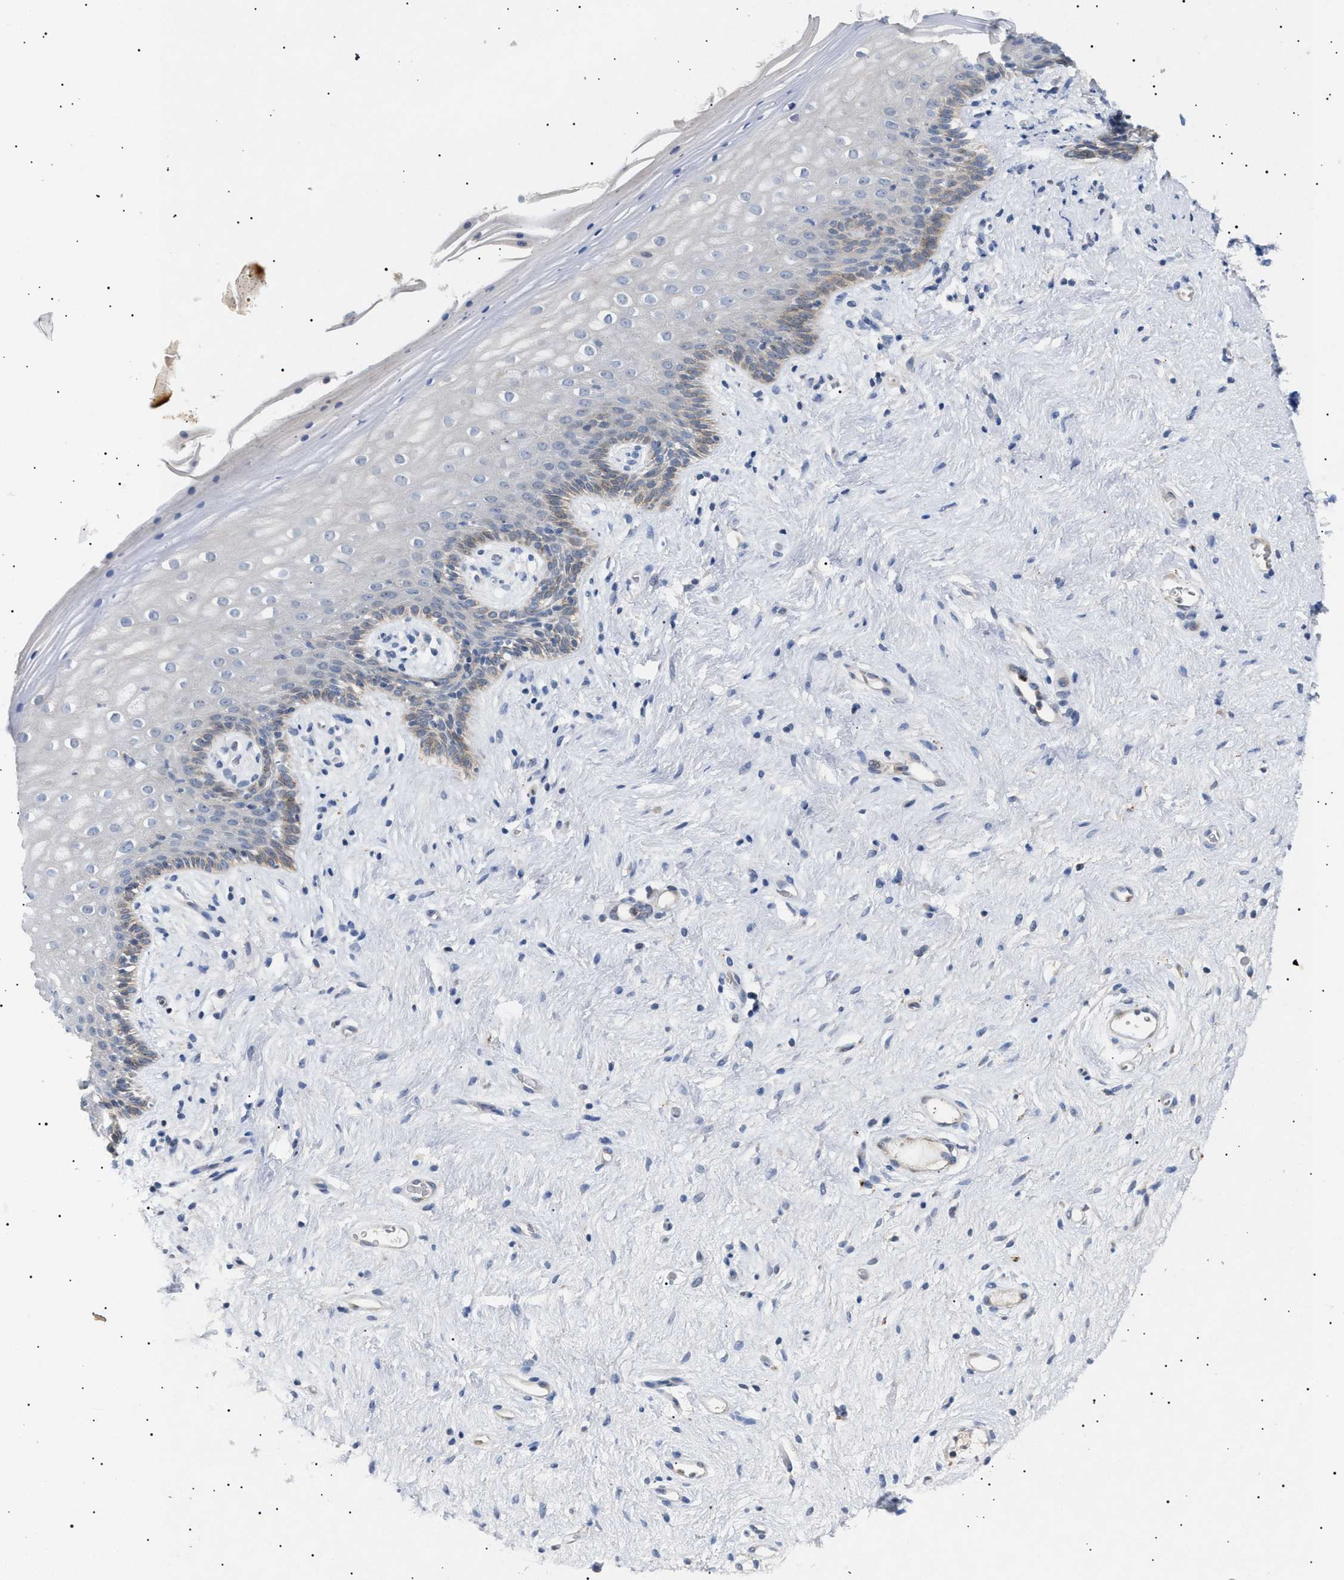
{"staining": {"intensity": "moderate", "quantity": "<25%", "location": "cytoplasmic/membranous"}, "tissue": "vagina", "cell_type": "Squamous epithelial cells", "image_type": "normal", "snomed": [{"axis": "morphology", "description": "Normal tissue, NOS"}, {"axis": "topography", "description": "Vagina"}], "caption": "Normal vagina was stained to show a protein in brown. There is low levels of moderate cytoplasmic/membranous expression in about <25% of squamous epithelial cells. The protein is stained brown, and the nuclei are stained in blue (DAB (3,3'-diaminobenzidine) IHC with brightfield microscopy, high magnification).", "gene": "SIRT5", "patient": {"sex": "female", "age": 44}}